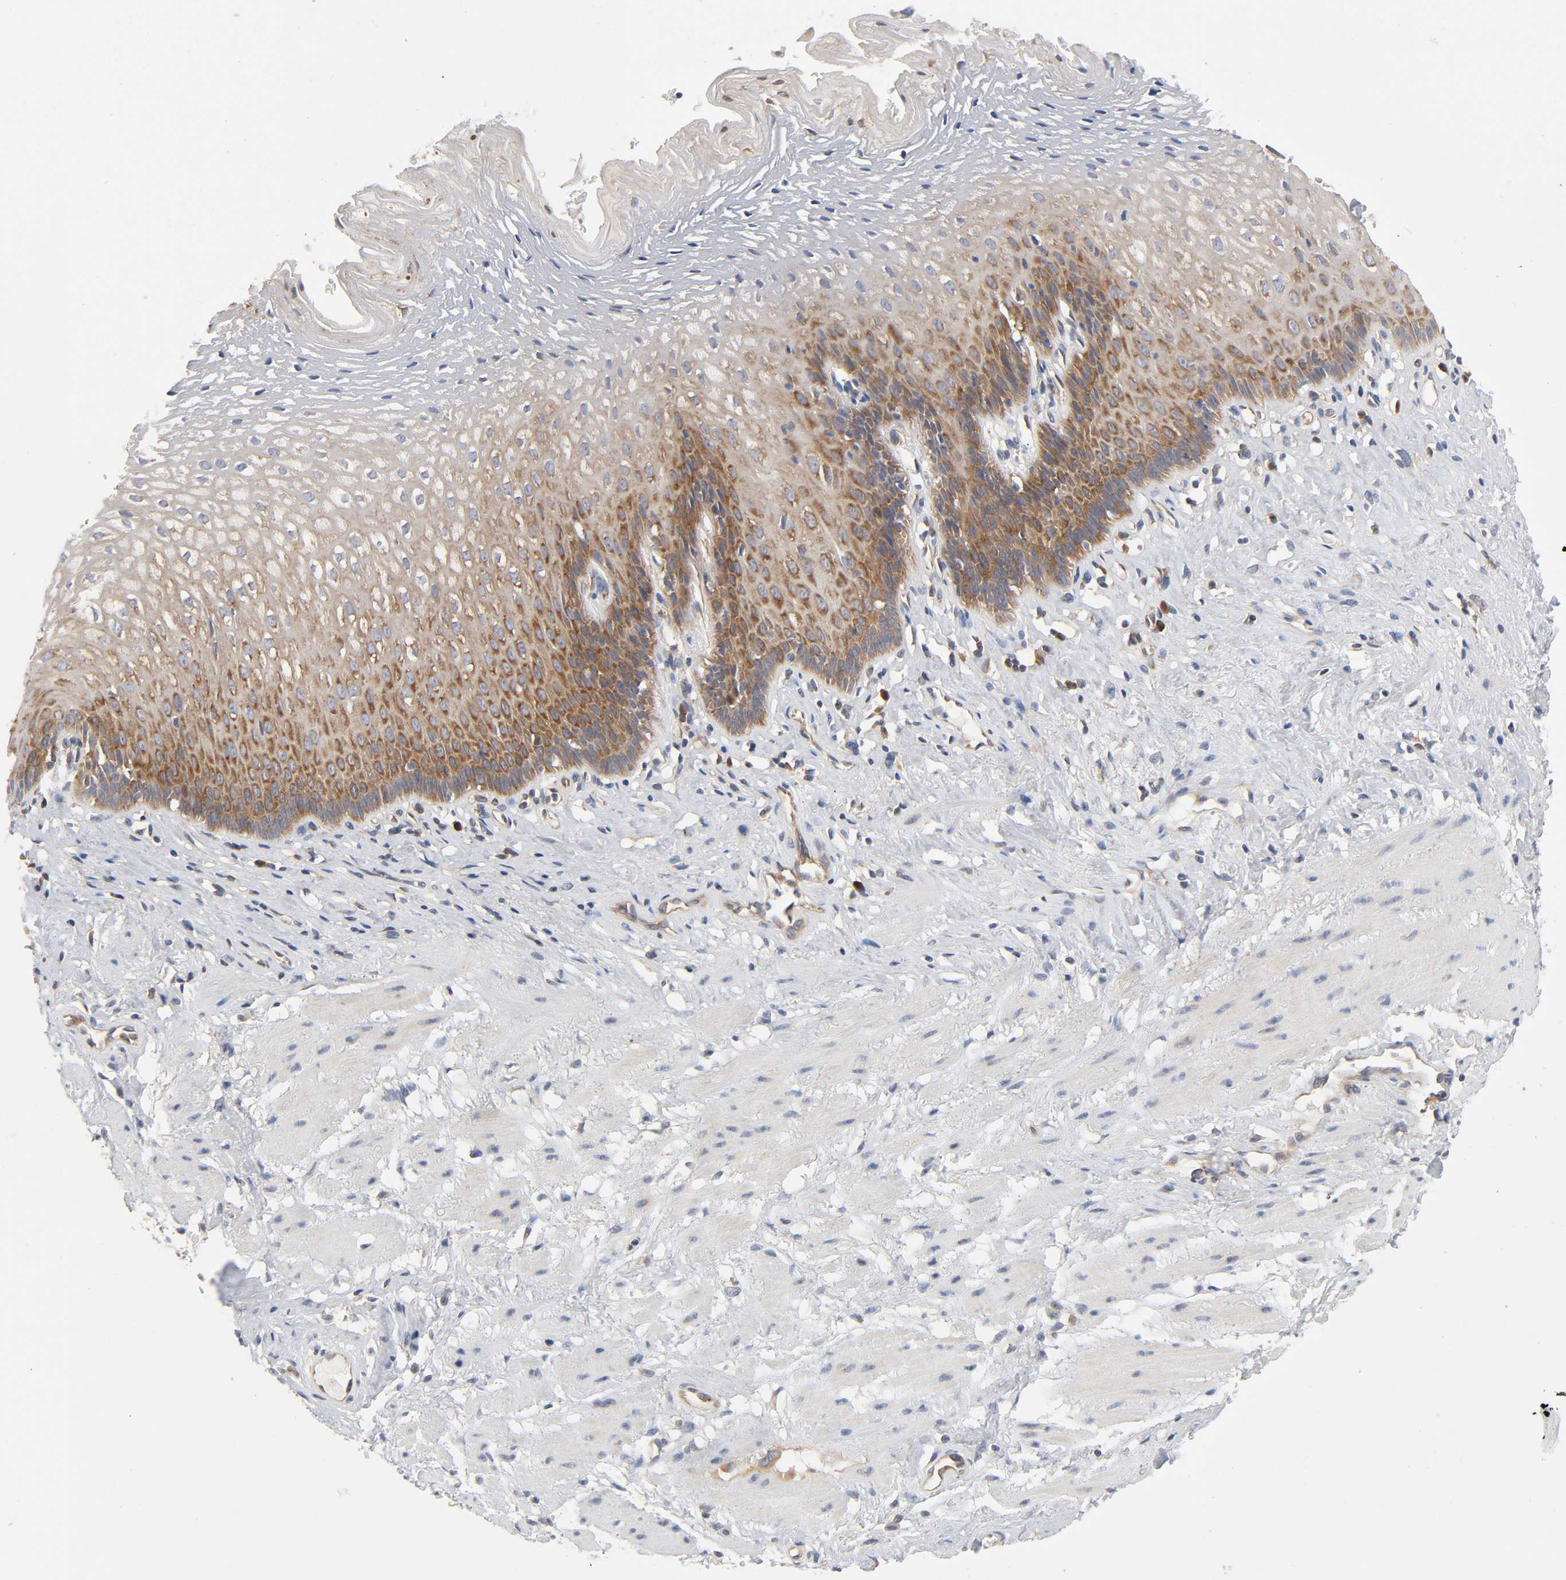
{"staining": {"intensity": "moderate", "quantity": "25%-75%", "location": "cytoplasmic/membranous"}, "tissue": "esophagus", "cell_type": "Squamous epithelial cells", "image_type": "normal", "snomed": [{"axis": "morphology", "description": "Normal tissue, NOS"}, {"axis": "topography", "description": "Esophagus"}], "caption": "Immunohistochemistry (IHC) micrograph of benign esophagus: esophagus stained using IHC shows medium levels of moderate protein expression localized specifically in the cytoplasmic/membranous of squamous epithelial cells, appearing as a cytoplasmic/membranous brown color.", "gene": "IQCJ", "patient": {"sex": "female", "age": 70}}